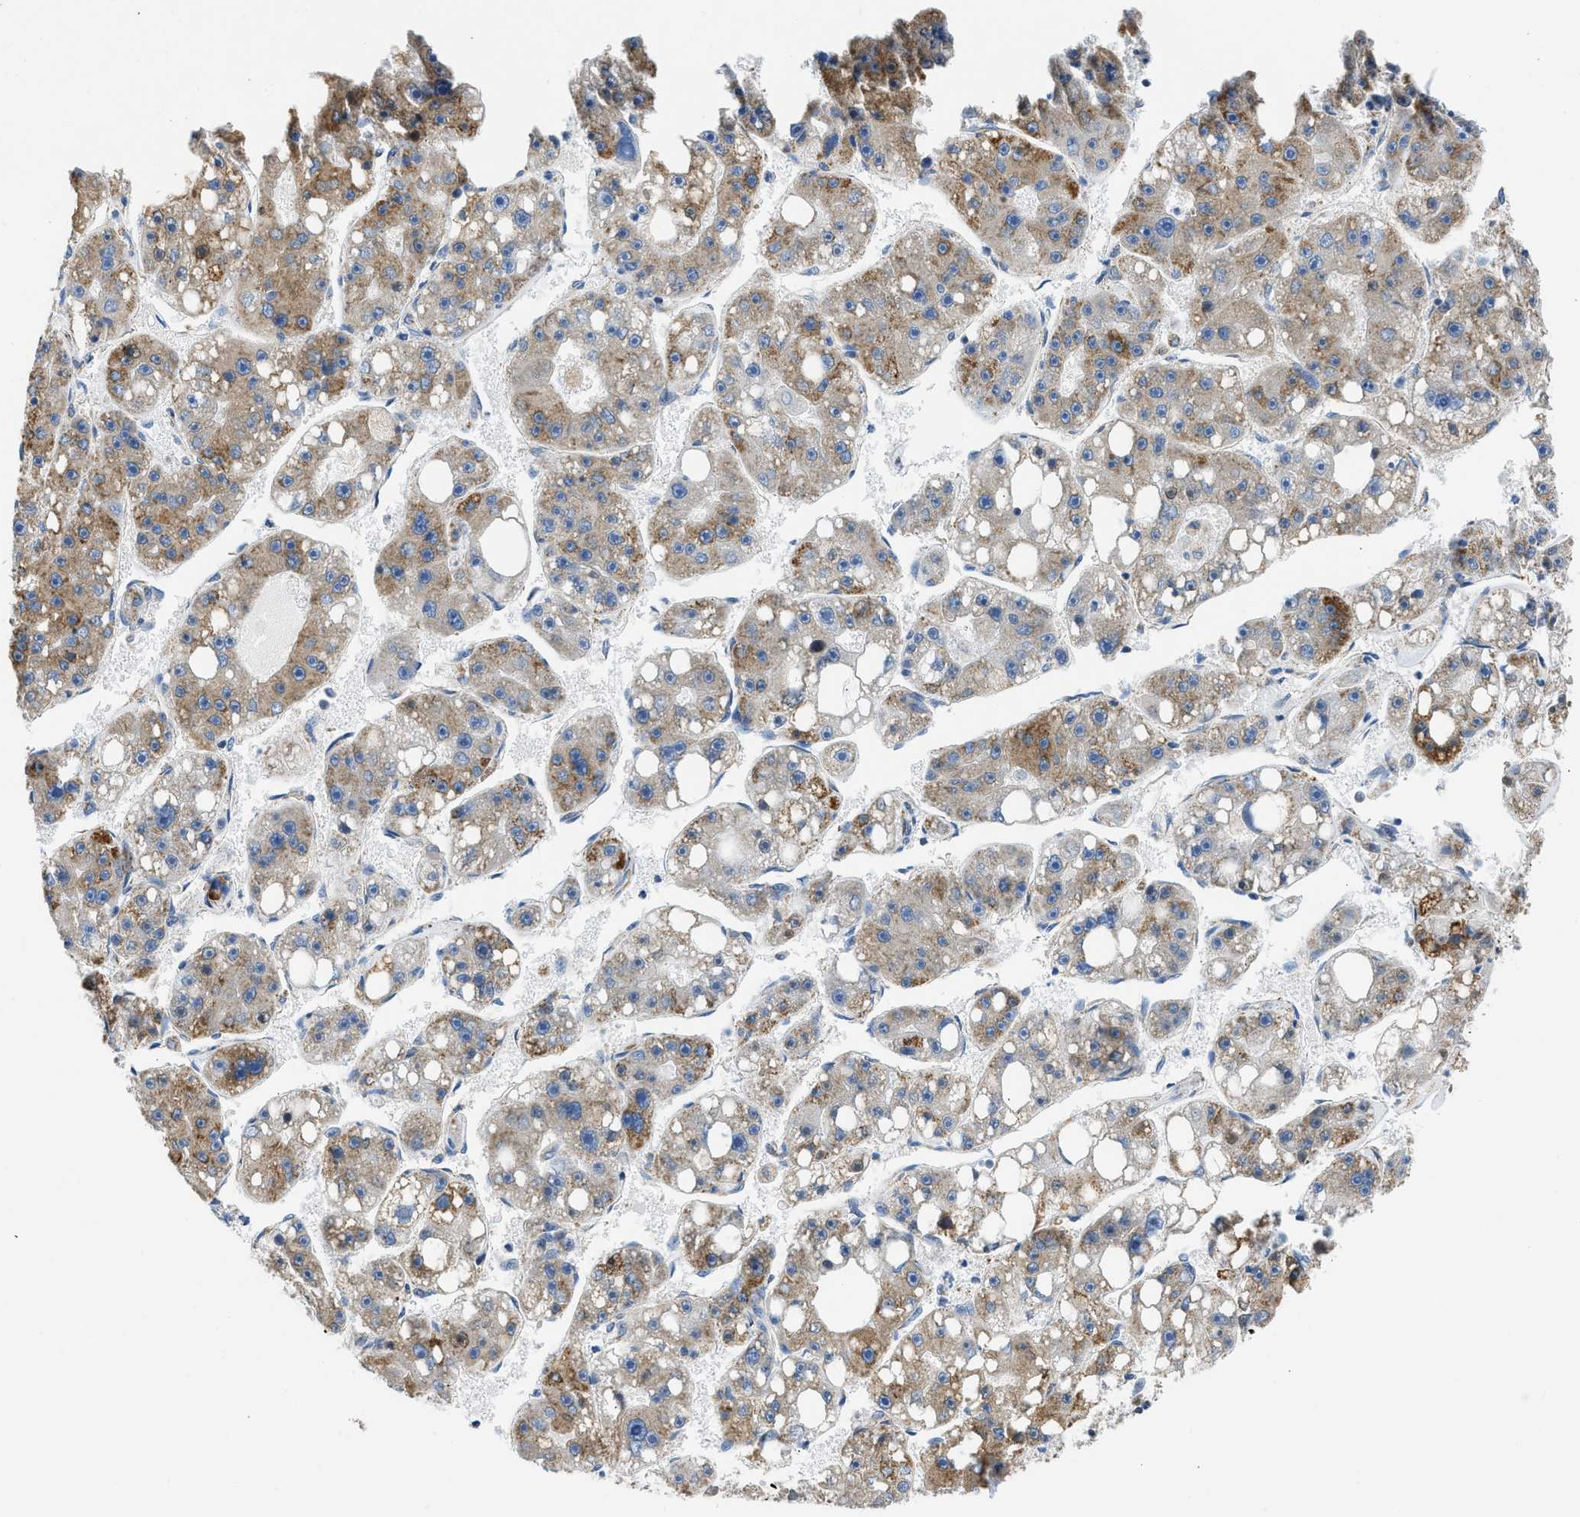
{"staining": {"intensity": "moderate", "quantity": ">75%", "location": "cytoplasmic/membranous"}, "tissue": "liver cancer", "cell_type": "Tumor cells", "image_type": "cancer", "snomed": [{"axis": "morphology", "description": "Carcinoma, Hepatocellular, NOS"}, {"axis": "topography", "description": "Liver"}], "caption": "Protein expression analysis of liver hepatocellular carcinoma displays moderate cytoplasmic/membranous staining in approximately >75% of tumor cells.", "gene": "CAMKK2", "patient": {"sex": "female", "age": 61}}